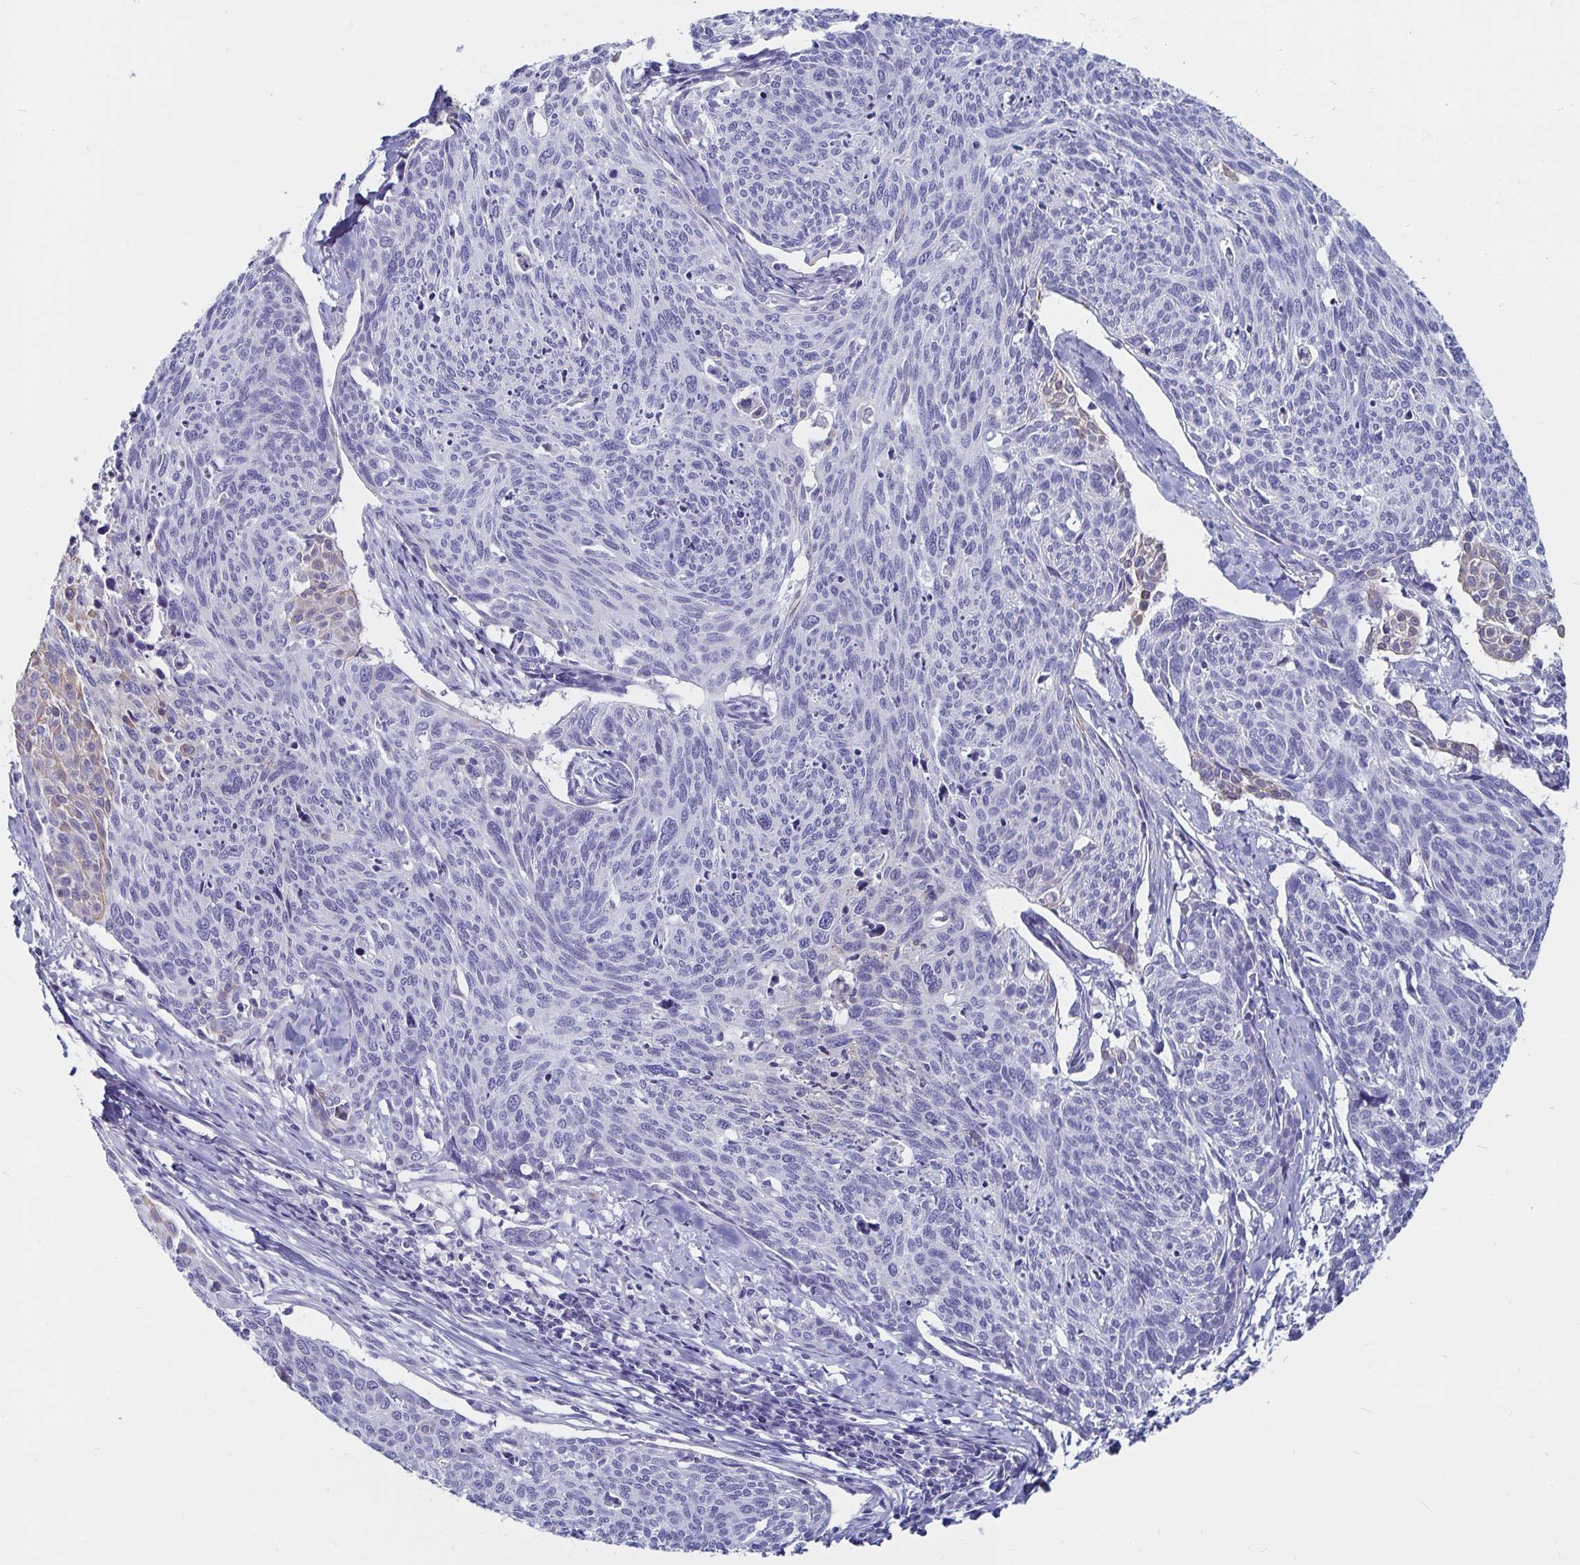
{"staining": {"intensity": "negative", "quantity": "none", "location": "none"}, "tissue": "cervical cancer", "cell_type": "Tumor cells", "image_type": "cancer", "snomed": [{"axis": "morphology", "description": "Squamous cell carcinoma, NOS"}, {"axis": "topography", "description": "Cervix"}], "caption": "Protein analysis of cervical squamous cell carcinoma exhibits no significant expression in tumor cells.", "gene": "CA9", "patient": {"sex": "female", "age": 49}}